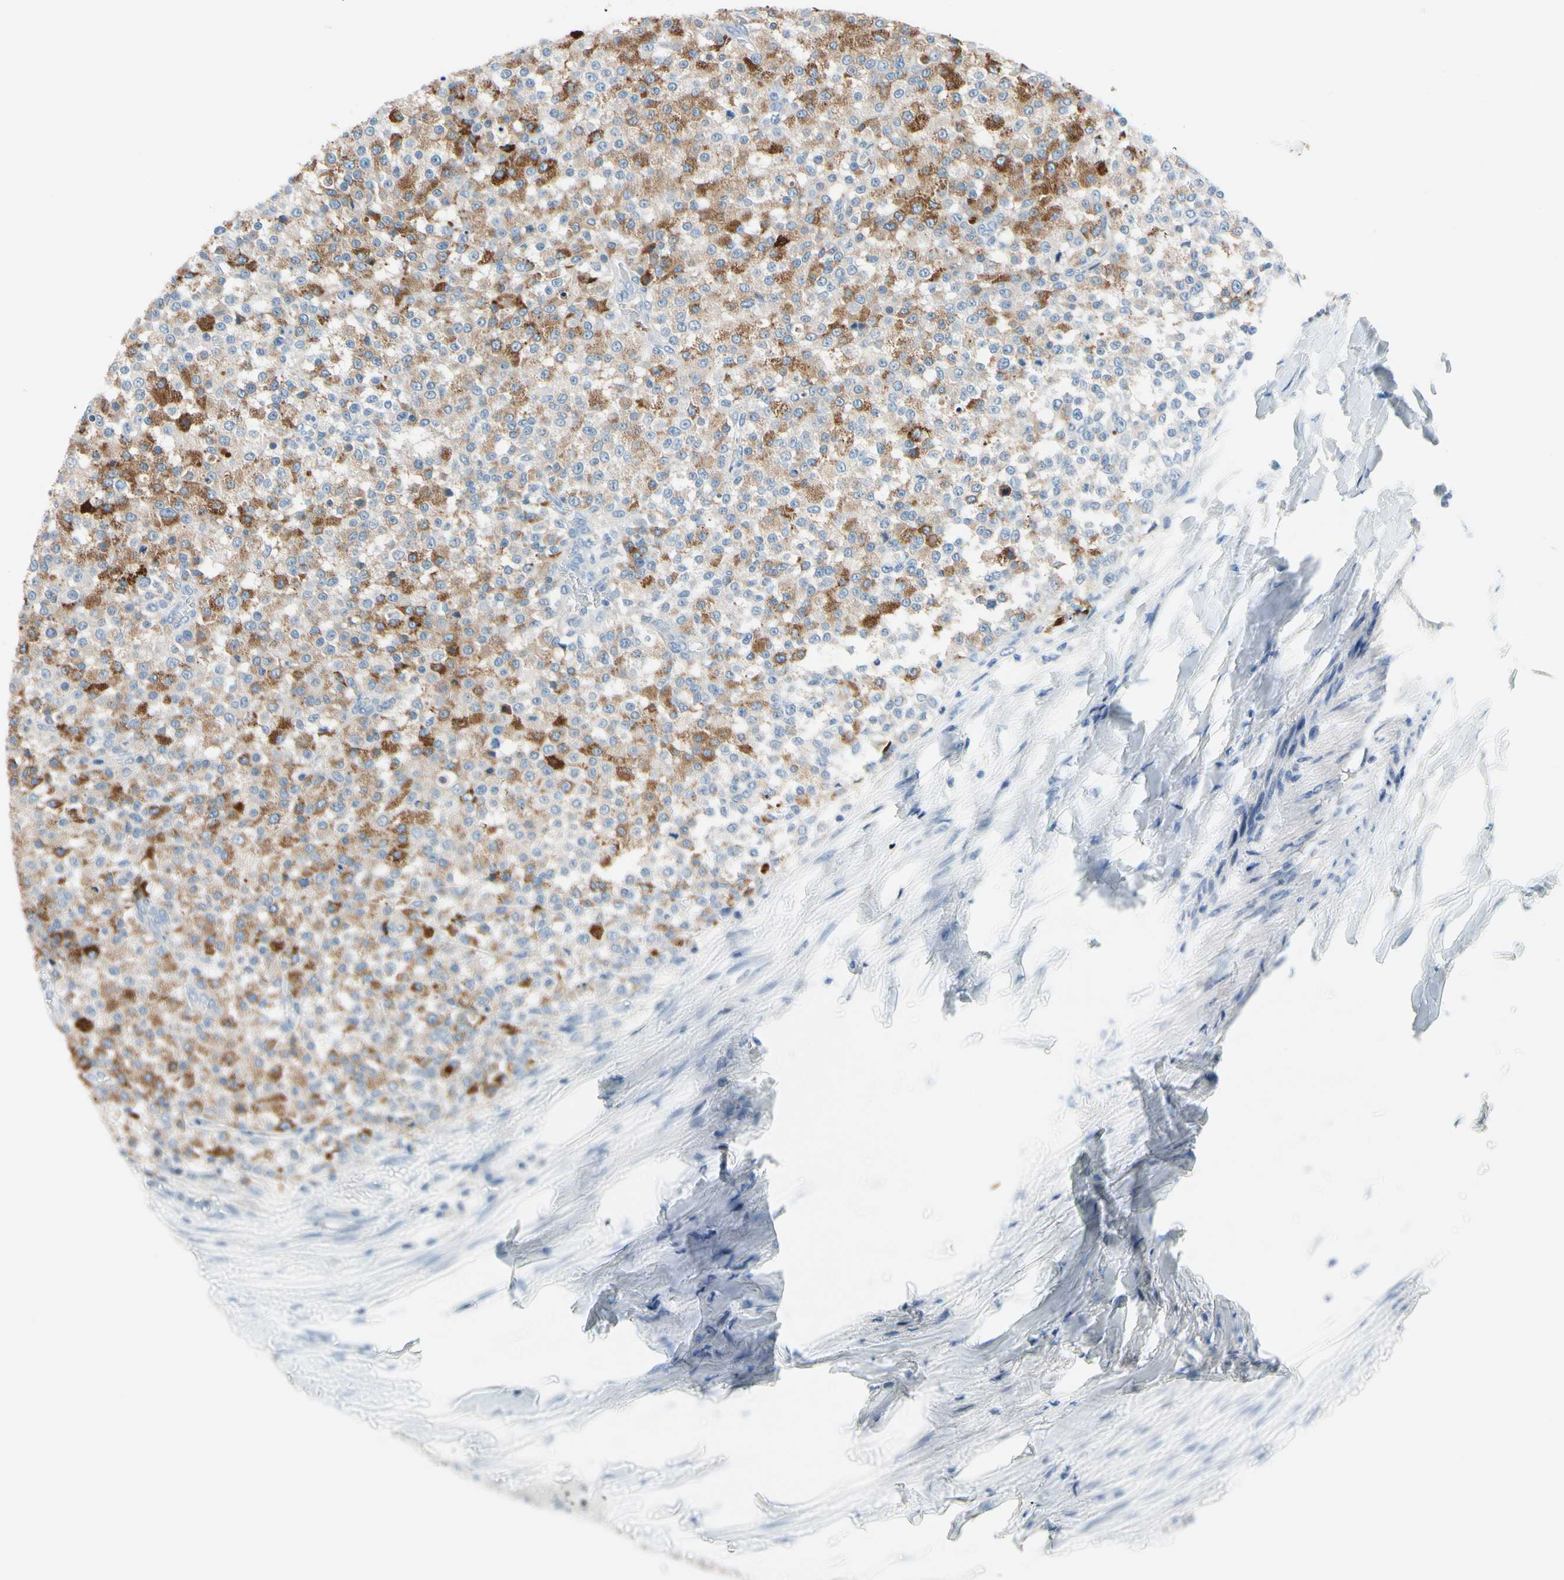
{"staining": {"intensity": "moderate", "quantity": "<25%", "location": "cytoplasmic/membranous"}, "tissue": "testis cancer", "cell_type": "Tumor cells", "image_type": "cancer", "snomed": [{"axis": "morphology", "description": "Seminoma, NOS"}, {"axis": "topography", "description": "Testis"}], "caption": "A brown stain labels moderate cytoplasmic/membranous positivity of a protein in human testis cancer (seminoma) tumor cells.", "gene": "CNDP1", "patient": {"sex": "male", "age": 59}}